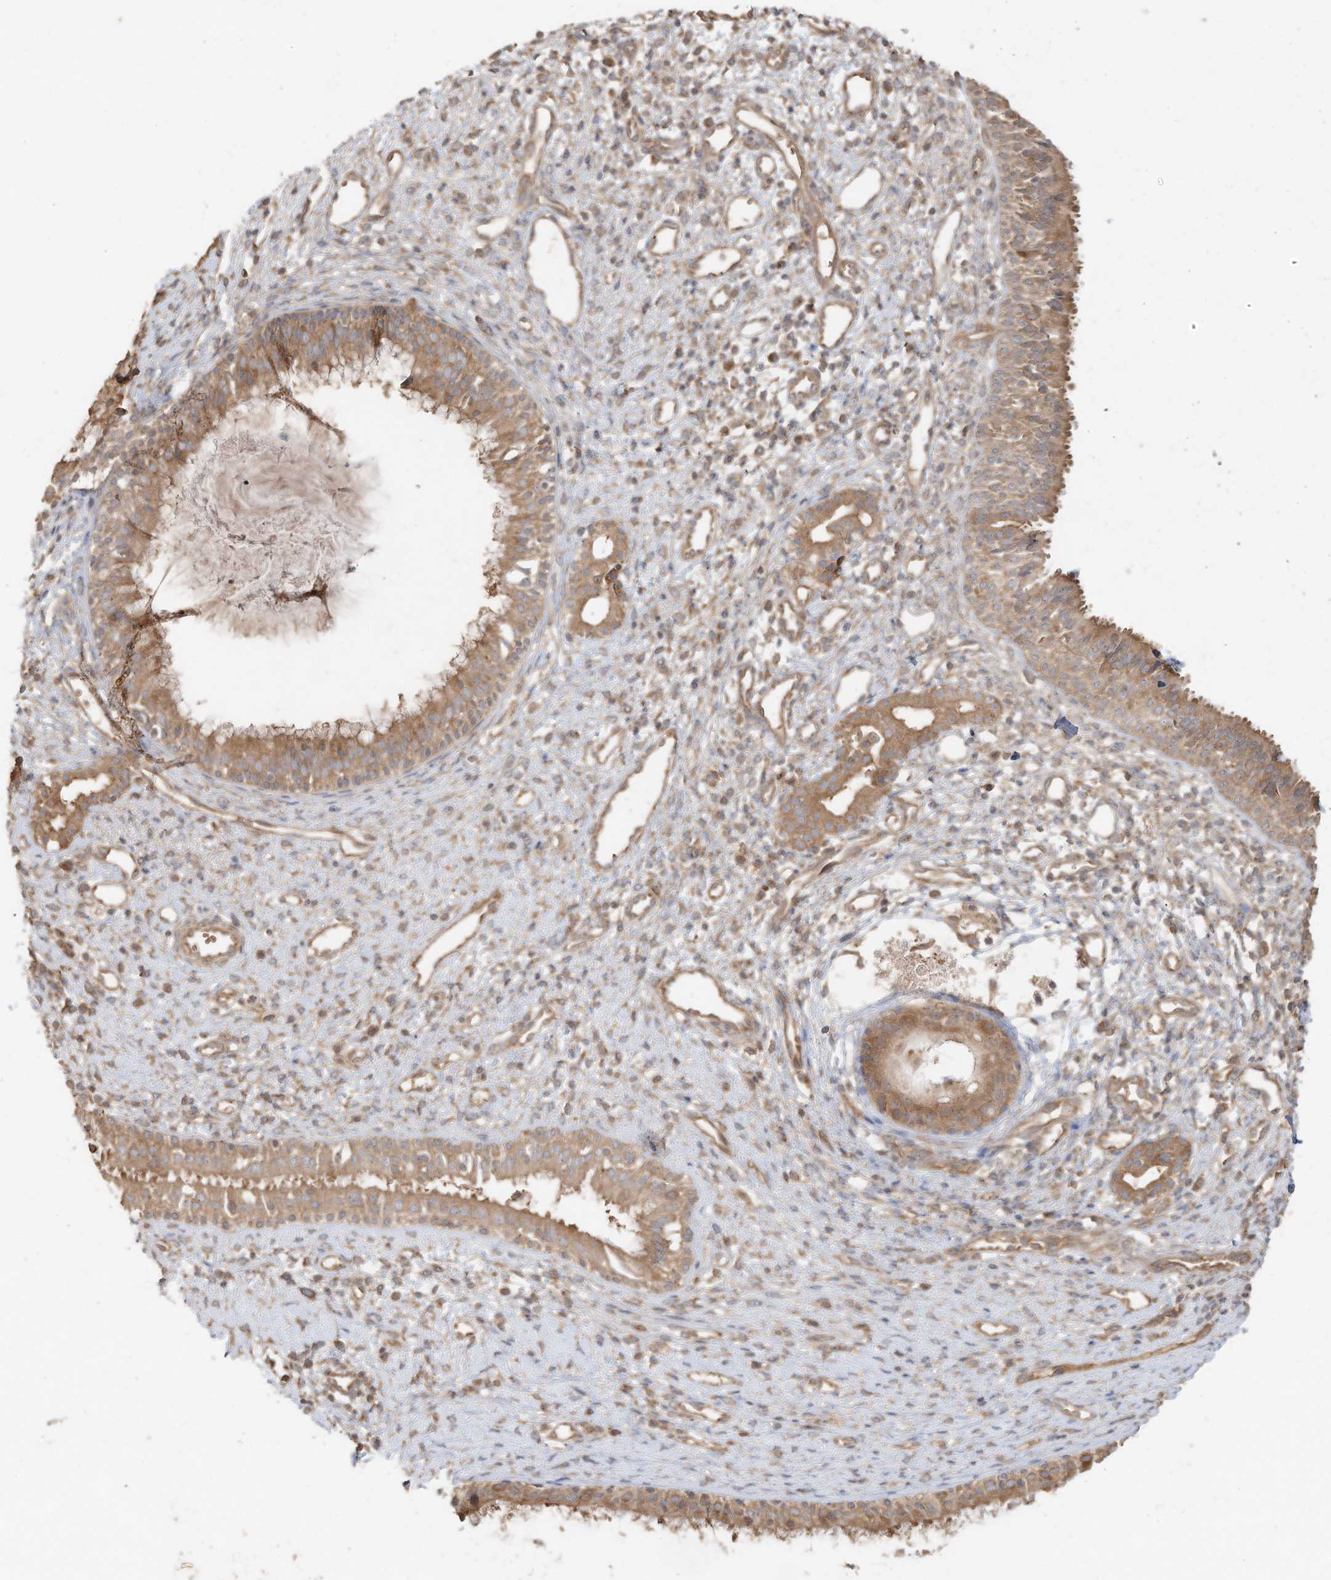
{"staining": {"intensity": "moderate", "quantity": ">75%", "location": "cytoplasmic/membranous"}, "tissue": "nasopharynx", "cell_type": "Respiratory epithelial cells", "image_type": "normal", "snomed": [{"axis": "morphology", "description": "Normal tissue, NOS"}, {"axis": "topography", "description": "Nasopharynx"}], "caption": "Immunohistochemistry of unremarkable nasopharynx shows medium levels of moderate cytoplasmic/membranous positivity in approximately >75% of respiratory epithelial cells. The staining was performed using DAB to visualize the protein expression in brown, while the nuclei were stained in blue with hematoxylin (Magnification: 20x).", "gene": "DYNC1I2", "patient": {"sex": "male", "age": 22}}